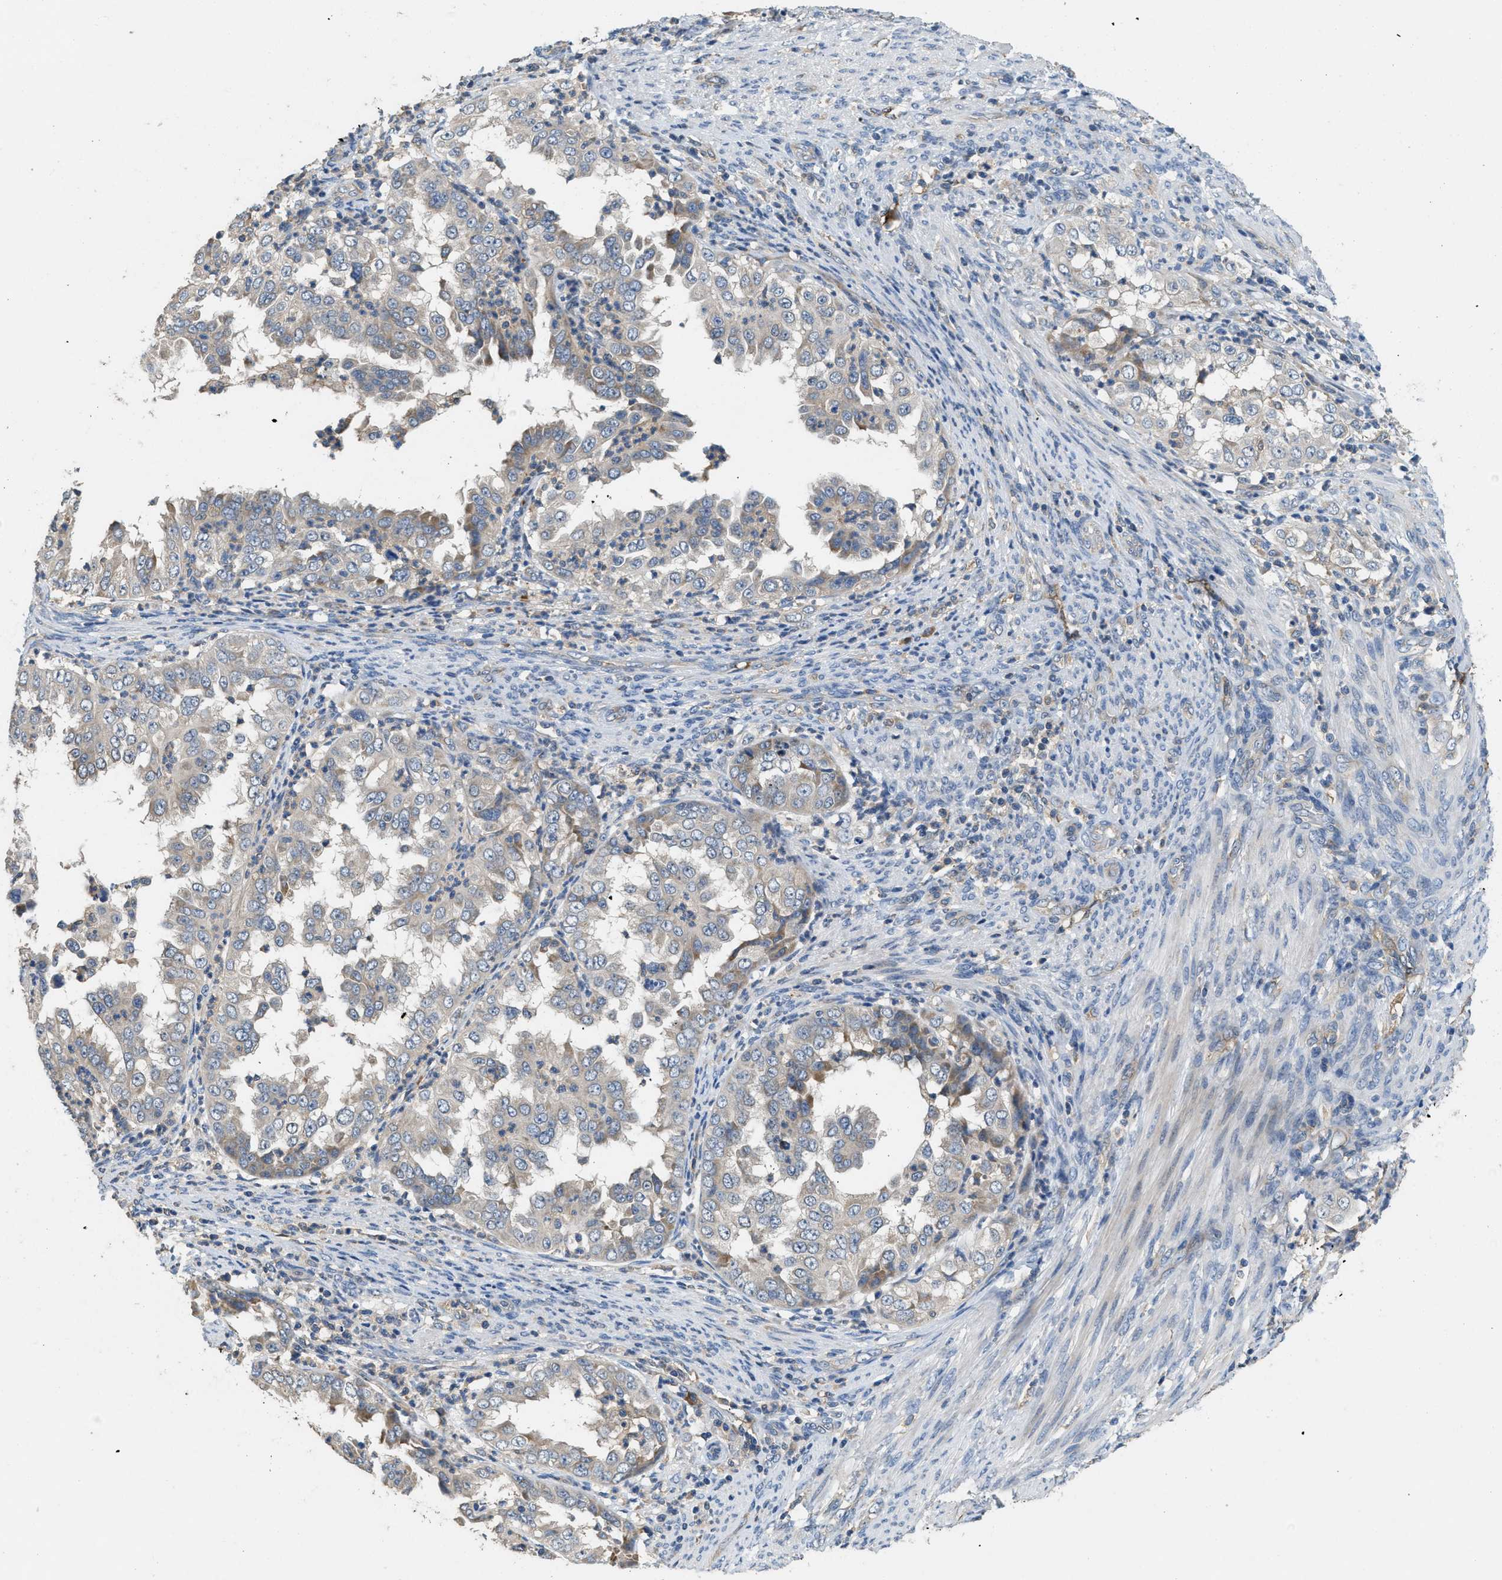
{"staining": {"intensity": "weak", "quantity": "25%-75%", "location": "cytoplasmic/membranous"}, "tissue": "endometrial cancer", "cell_type": "Tumor cells", "image_type": "cancer", "snomed": [{"axis": "morphology", "description": "Adenocarcinoma, NOS"}, {"axis": "topography", "description": "Endometrium"}], "caption": "Brown immunohistochemical staining in human adenocarcinoma (endometrial) displays weak cytoplasmic/membranous expression in about 25%-75% of tumor cells.", "gene": "DGKE", "patient": {"sex": "female", "age": 85}}